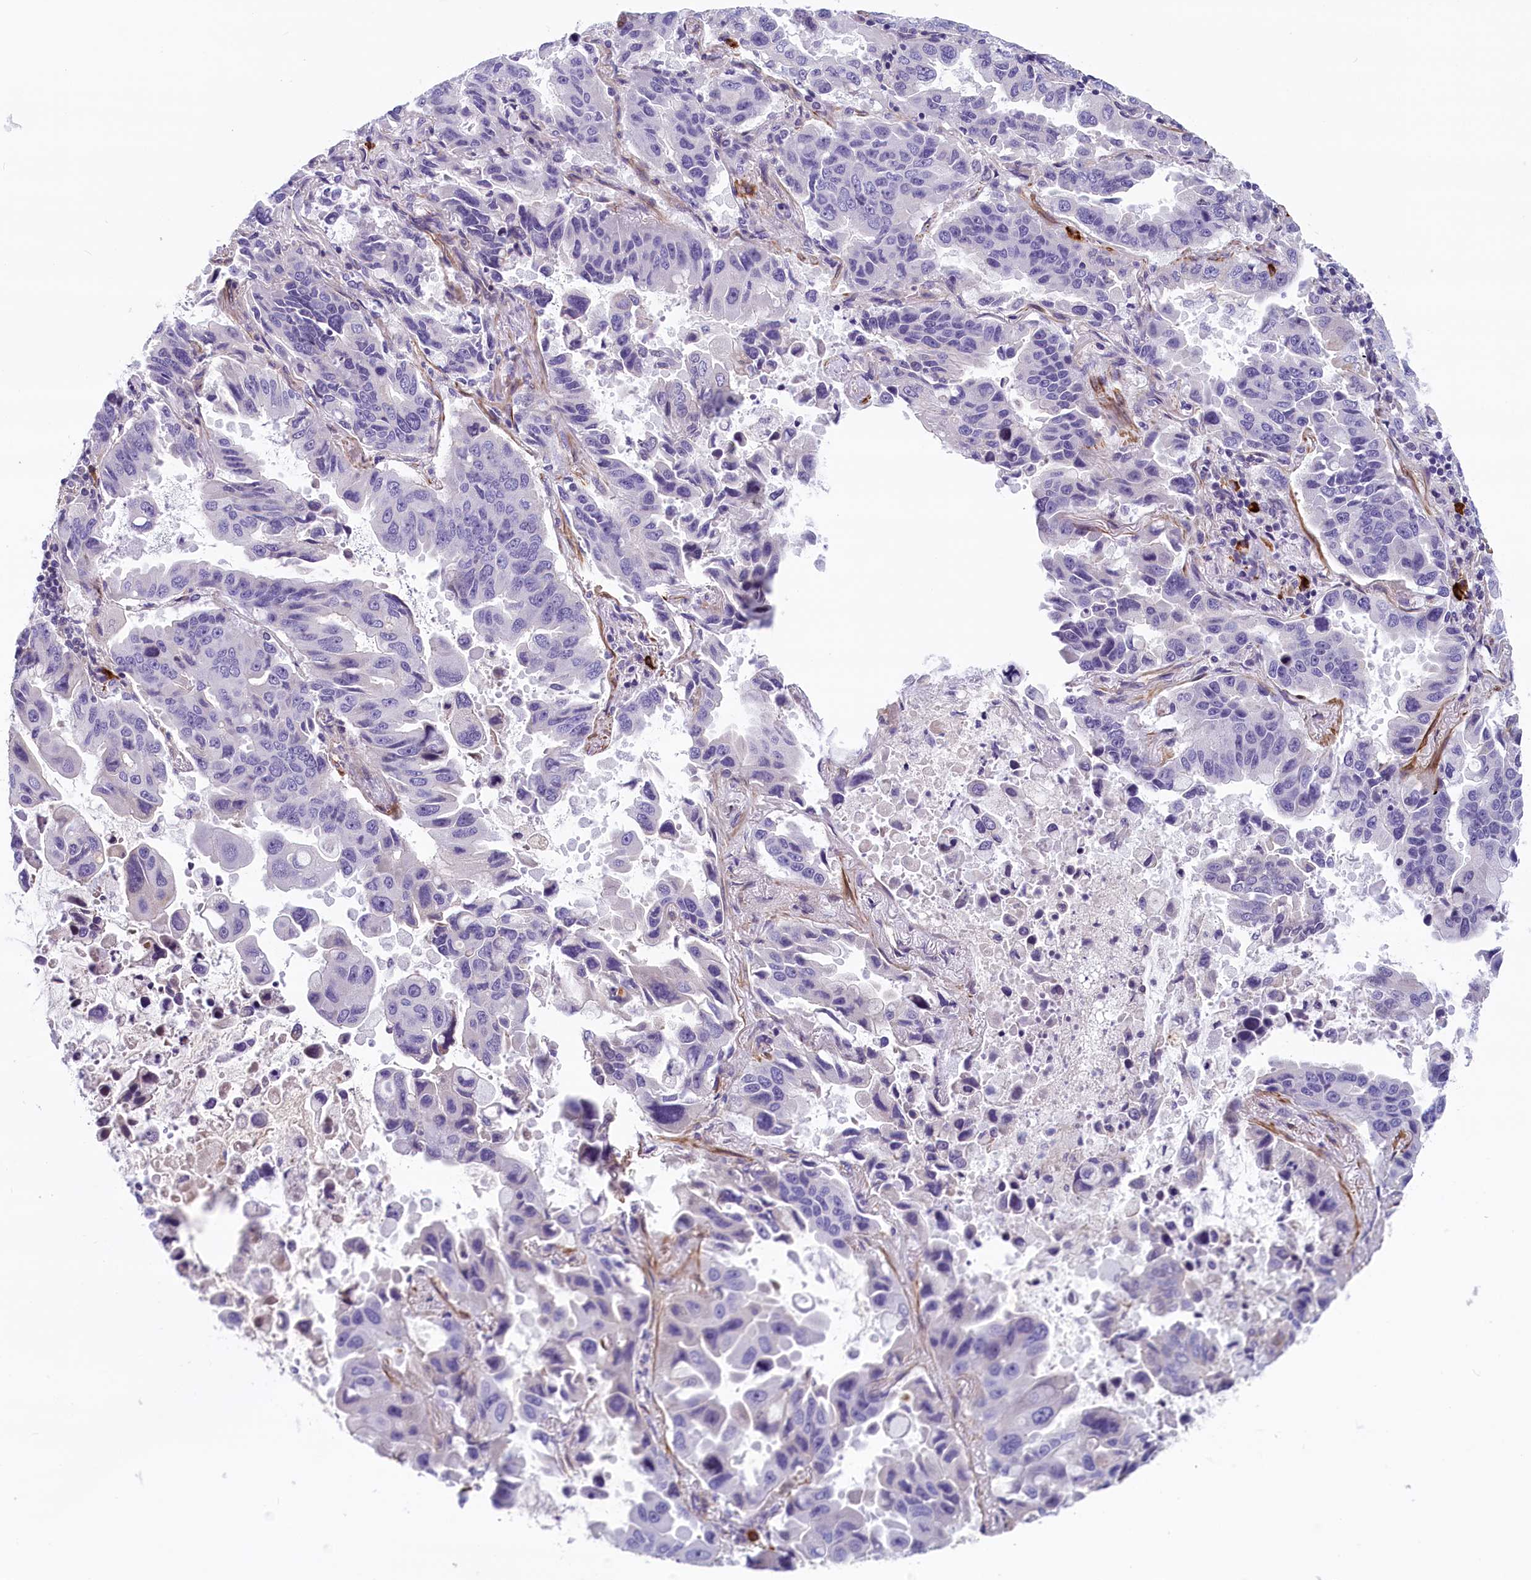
{"staining": {"intensity": "negative", "quantity": "none", "location": "none"}, "tissue": "lung cancer", "cell_type": "Tumor cells", "image_type": "cancer", "snomed": [{"axis": "morphology", "description": "Adenocarcinoma, NOS"}, {"axis": "topography", "description": "Lung"}], "caption": "The histopathology image shows no significant positivity in tumor cells of lung adenocarcinoma. Nuclei are stained in blue.", "gene": "BCL2L13", "patient": {"sex": "male", "age": 64}}